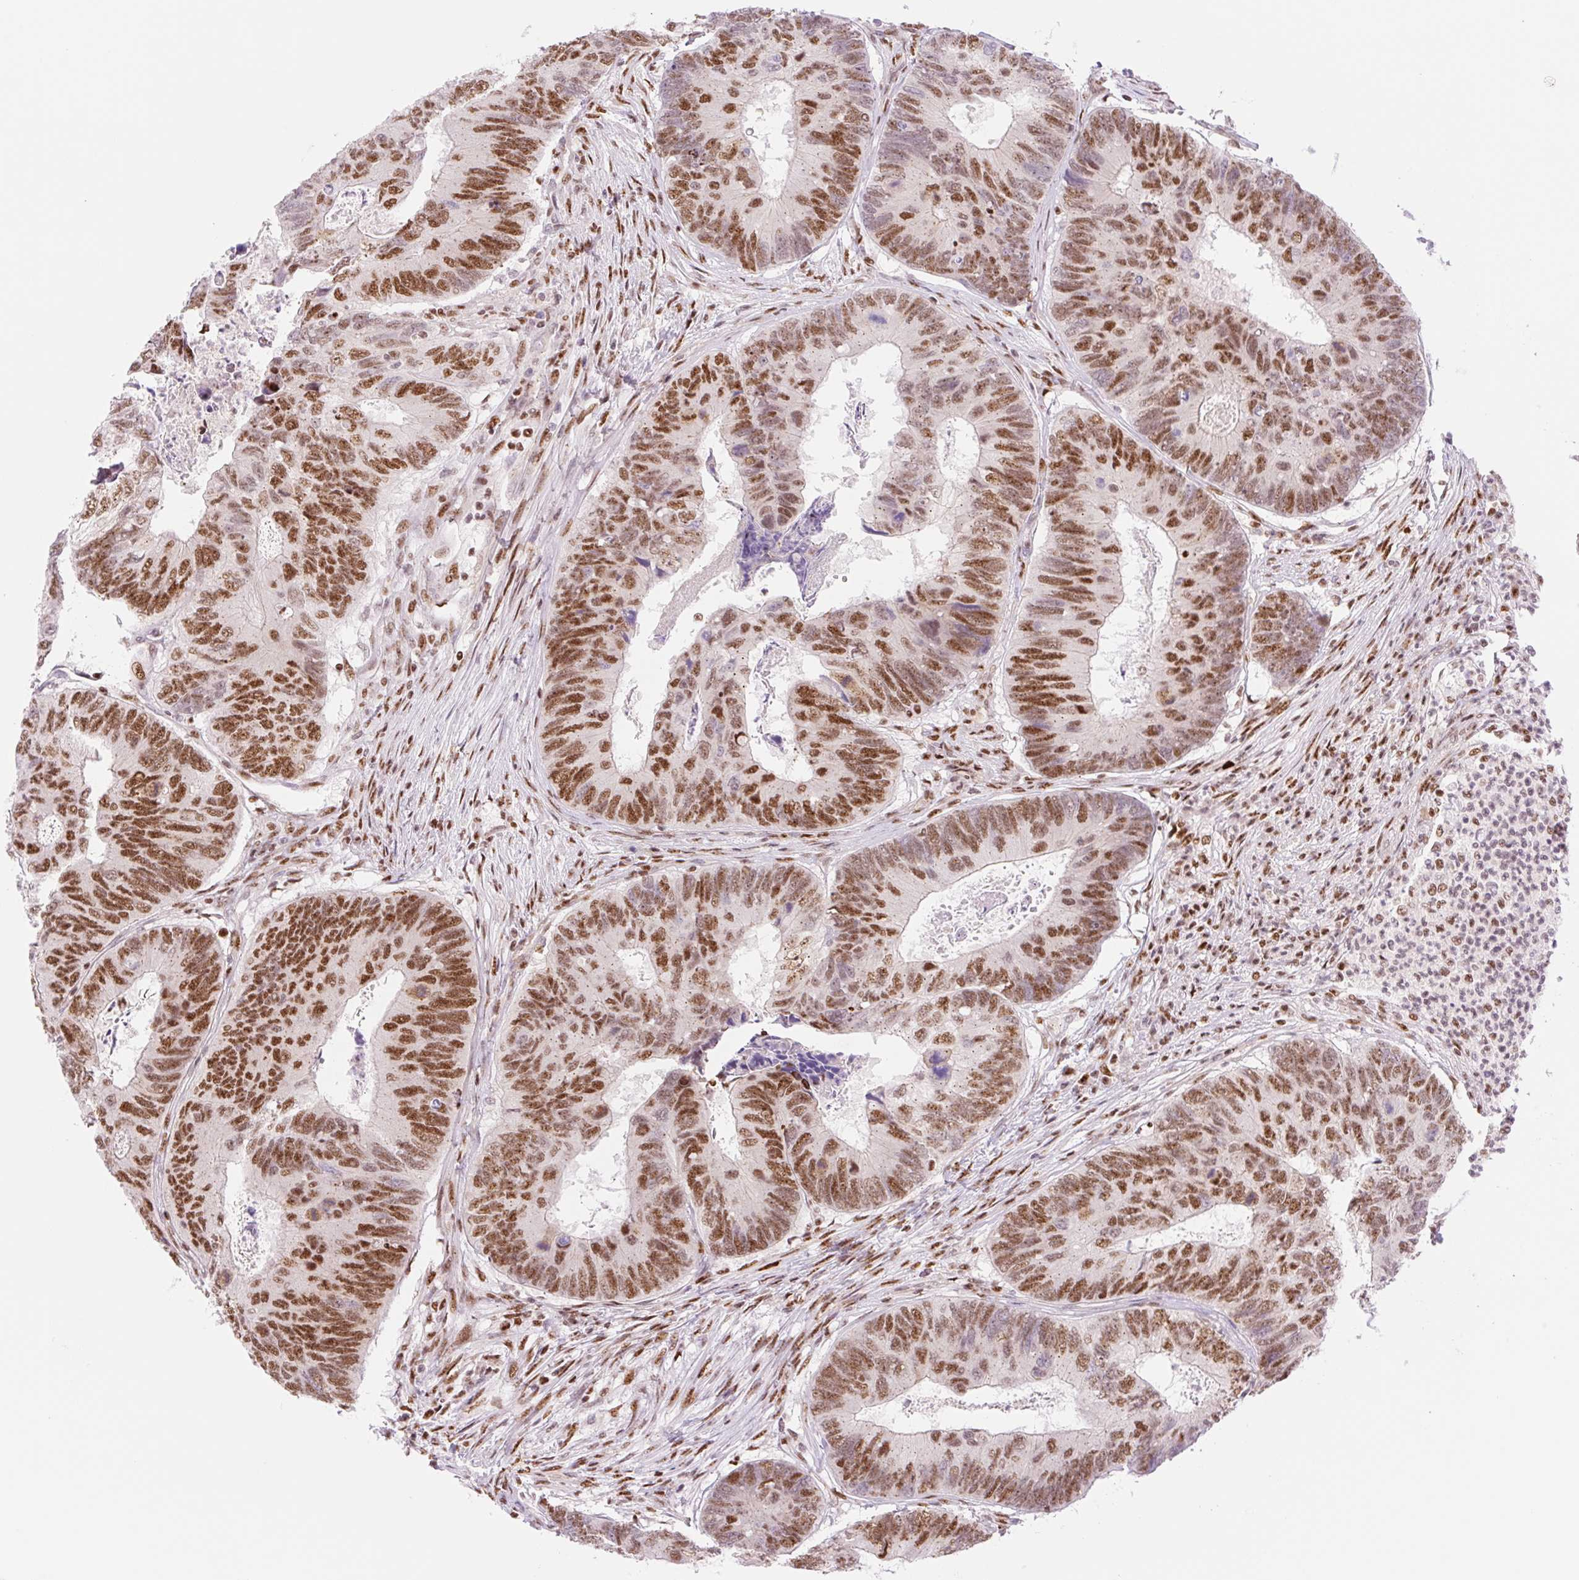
{"staining": {"intensity": "strong", "quantity": "25%-75%", "location": "nuclear"}, "tissue": "colorectal cancer", "cell_type": "Tumor cells", "image_type": "cancer", "snomed": [{"axis": "morphology", "description": "Adenocarcinoma, NOS"}, {"axis": "topography", "description": "Colon"}], "caption": "Colorectal cancer stained with a protein marker displays strong staining in tumor cells.", "gene": "PRDM11", "patient": {"sex": "female", "age": 67}}